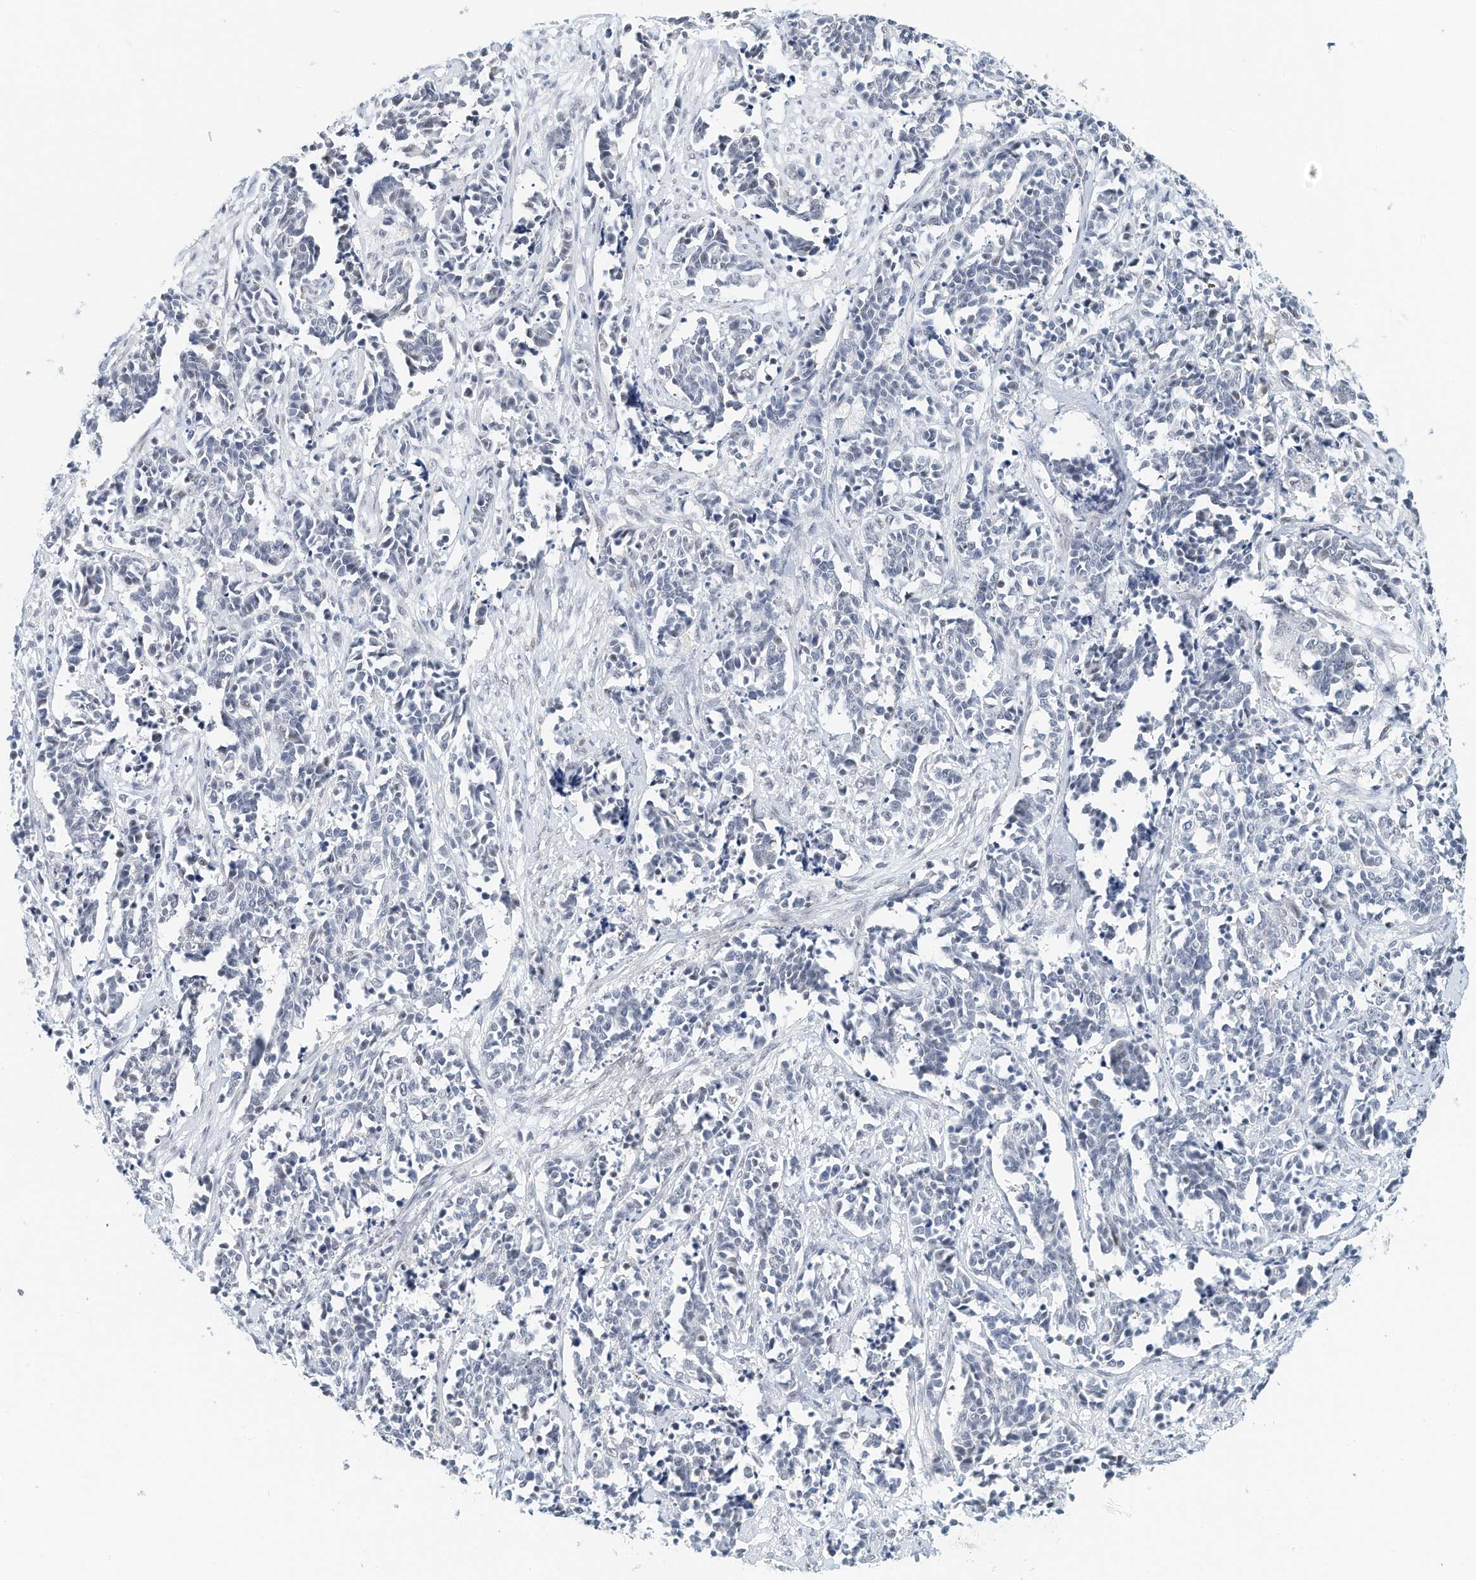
{"staining": {"intensity": "negative", "quantity": "none", "location": "none"}, "tissue": "cervical cancer", "cell_type": "Tumor cells", "image_type": "cancer", "snomed": [{"axis": "morphology", "description": "Normal tissue, NOS"}, {"axis": "morphology", "description": "Squamous cell carcinoma, NOS"}, {"axis": "topography", "description": "Cervix"}], "caption": "A micrograph of human cervical squamous cell carcinoma is negative for staining in tumor cells. The staining was performed using DAB to visualize the protein expression in brown, while the nuclei were stained in blue with hematoxylin (Magnification: 20x).", "gene": "ARHGAP28", "patient": {"sex": "female", "age": 35}}